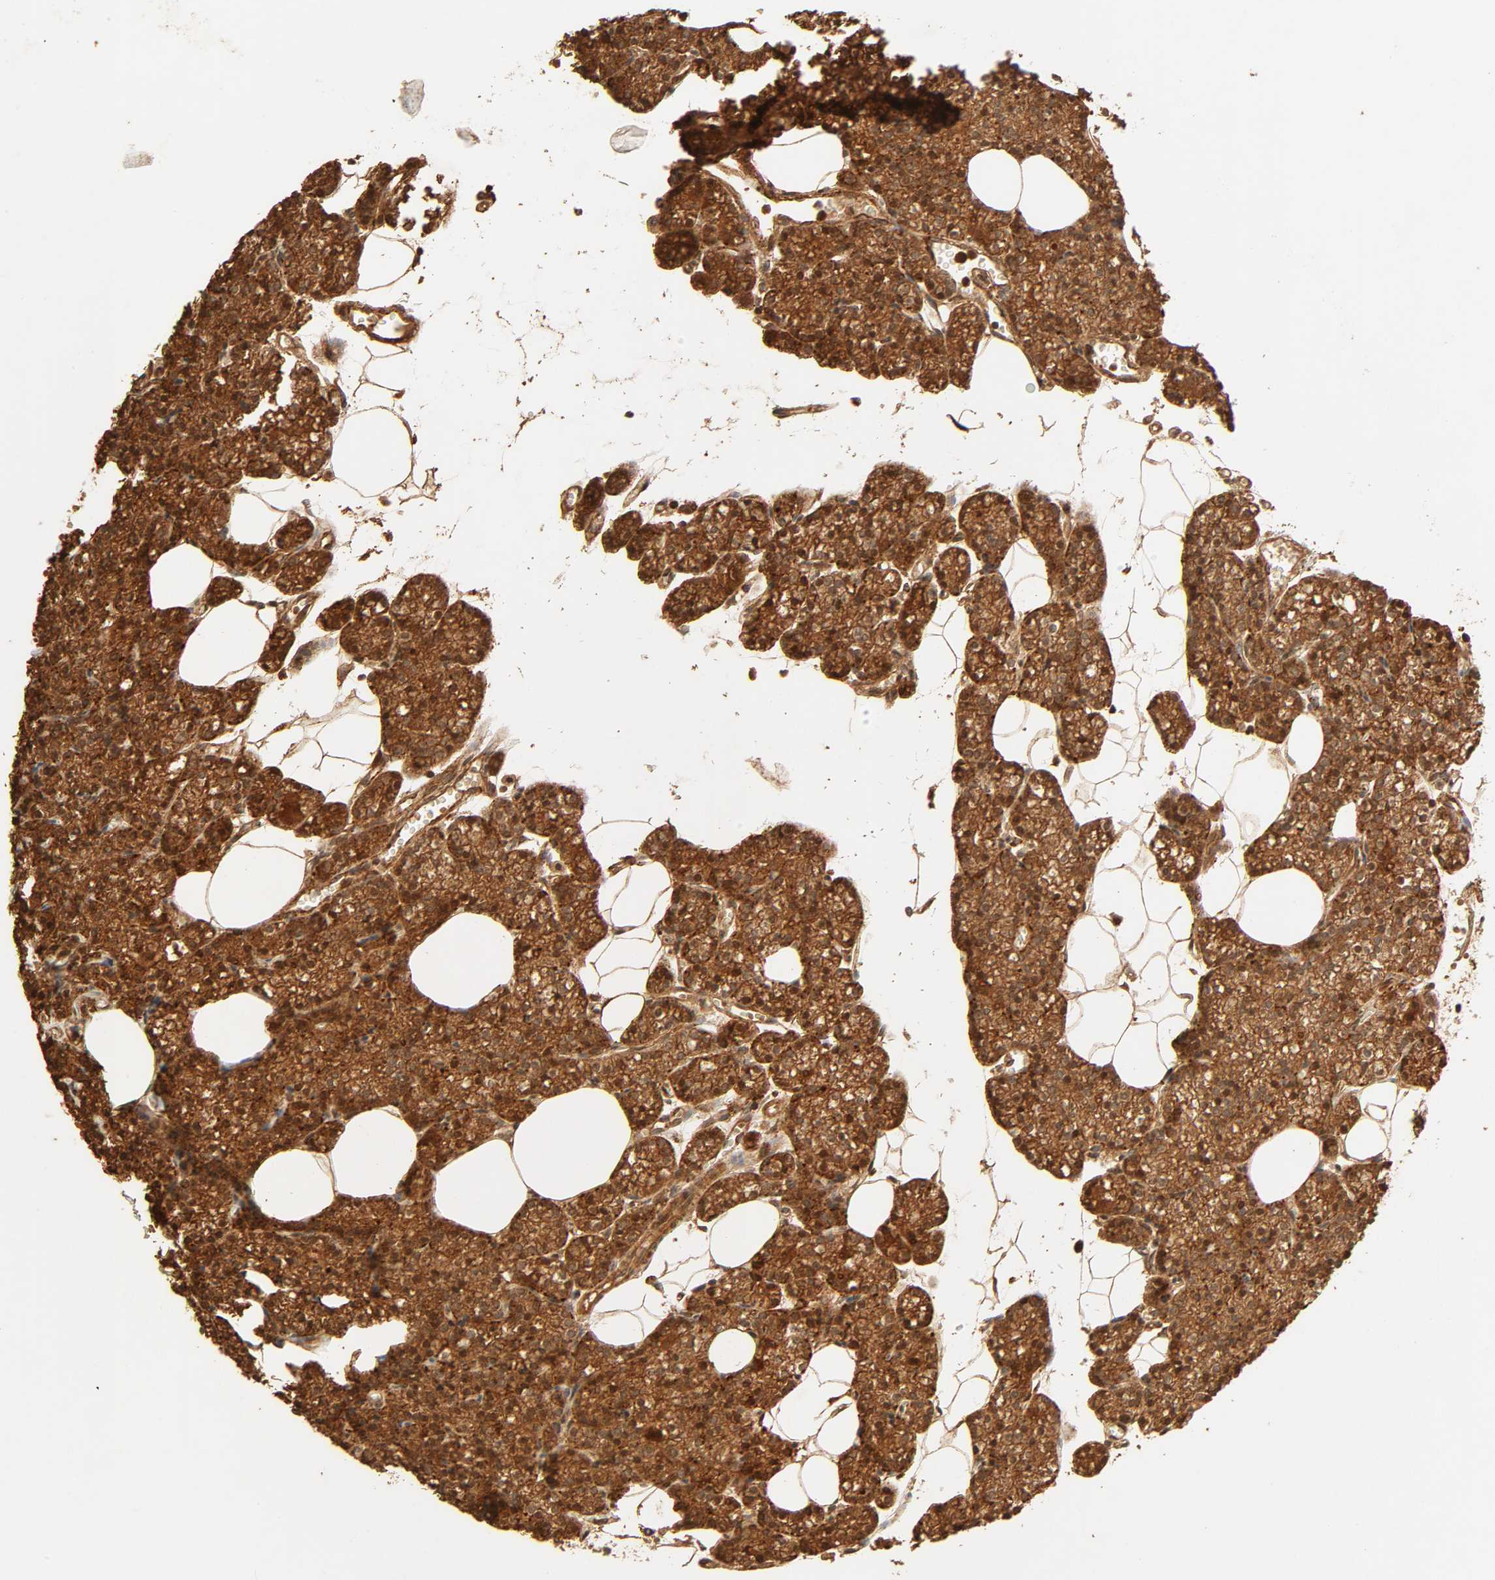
{"staining": {"intensity": "strong", "quantity": ">75%", "location": "cytoplasmic/membranous,nuclear"}, "tissue": "parathyroid gland", "cell_type": "Glandular cells", "image_type": "normal", "snomed": [{"axis": "morphology", "description": "Normal tissue, NOS"}, {"axis": "topography", "description": "Parathyroid gland"}], "caption": "Glandular cells reveal high levels of strong cytoplasmic/membranous,nuclear expression in approximately >75% of cells in benign parathyroid gland. Ihc stains the protein of interest in brown and the nuclei are stained blue.", "gene": "MAPK6", "patient": {"sex": "female", "age": 60}}